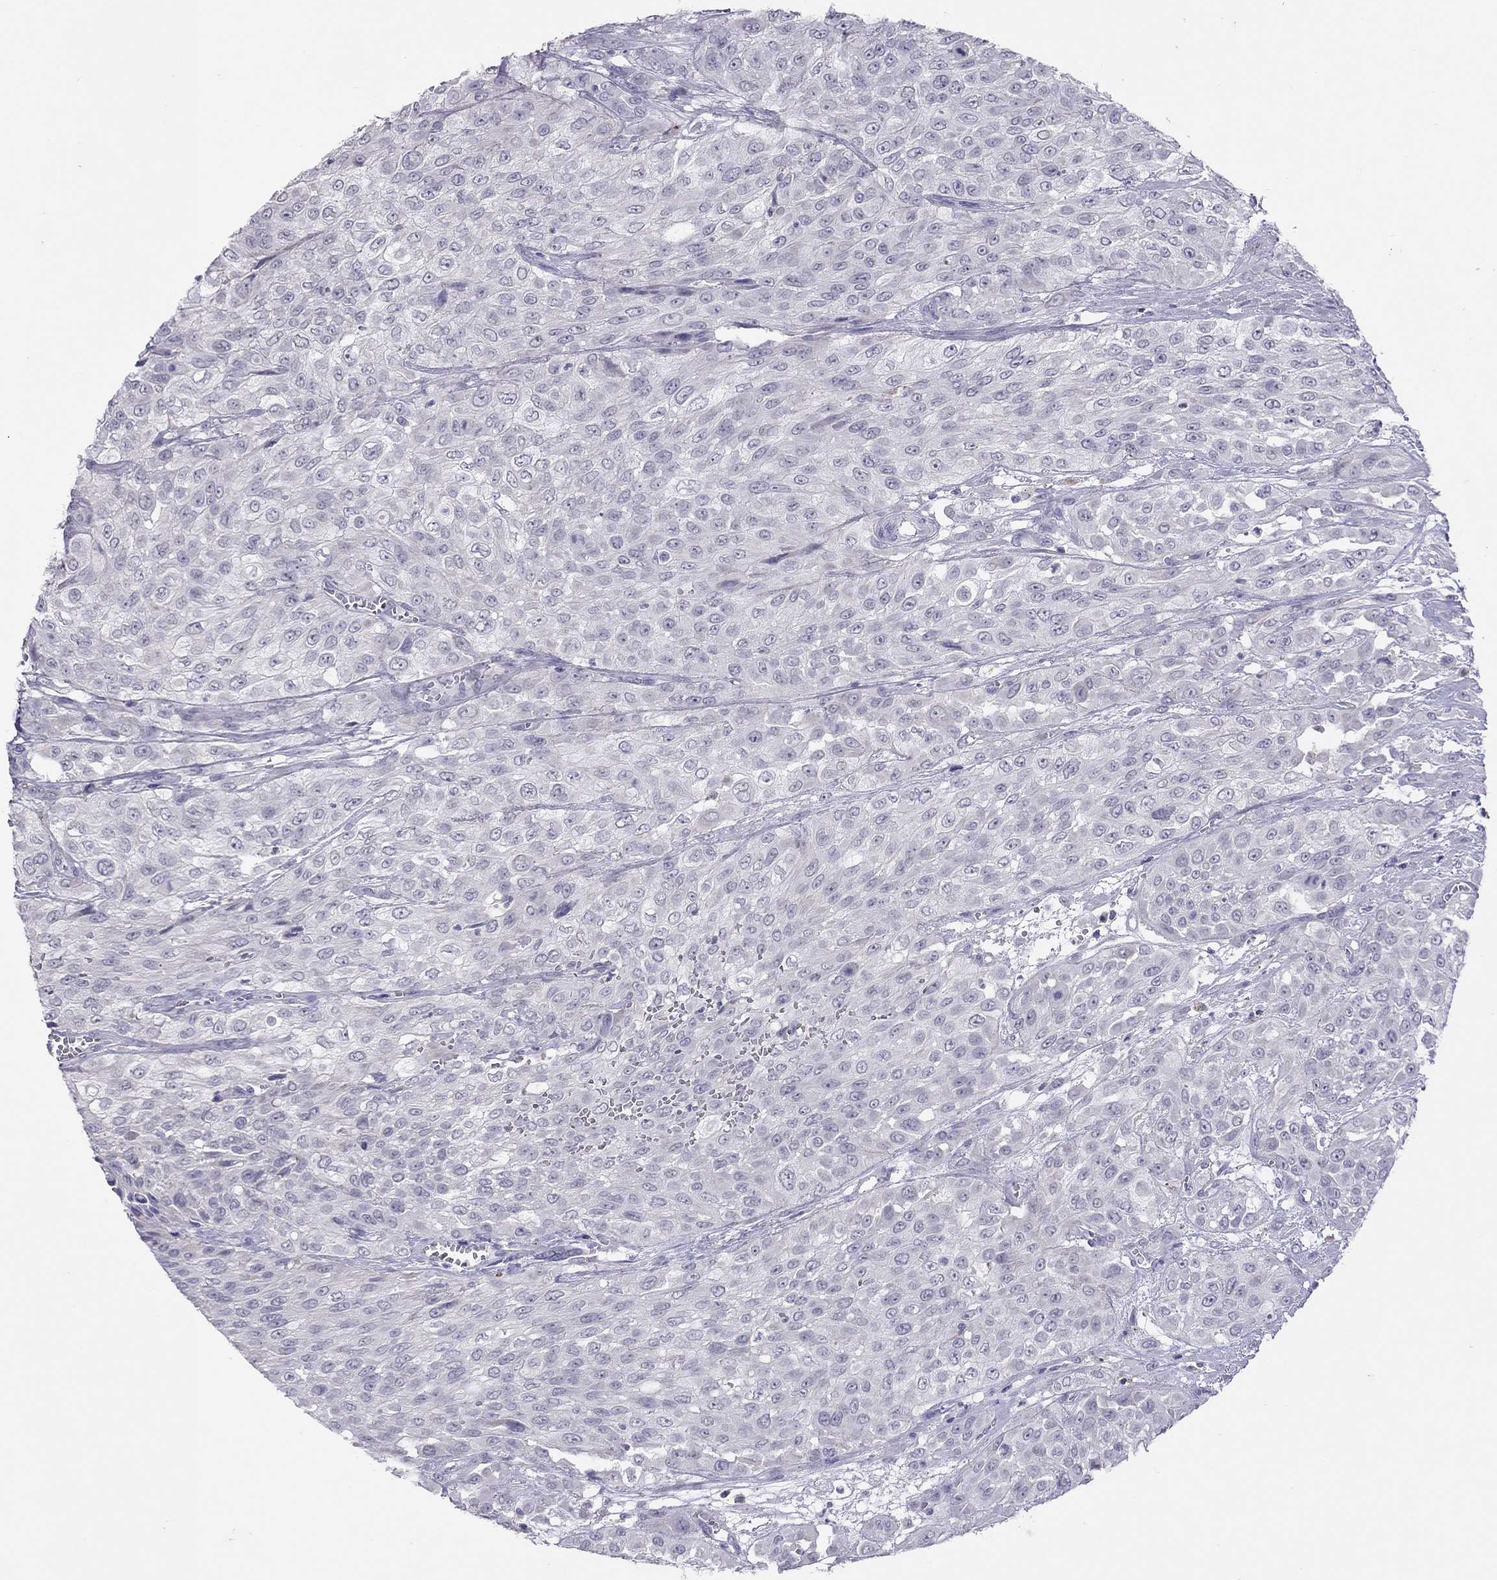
{"staining": {"intensity": "negative", "quantity": "none", "location": "none"}, "tissue": "urothelial cancer", "cell_type": "Tumor cells", "image_type": "cancer", "snomed": [{"axis": "morphology", "description": "Urothelial carcinoma, High grade"}, {"axis": "topography", "description": "Urinary bladder"}], "caption": "Tumor cells show no significant protein positivity in high-grade urothelial carcinoma.", "gene": "SLAMF1", "patient": {"sex": "male", "age": 57}}